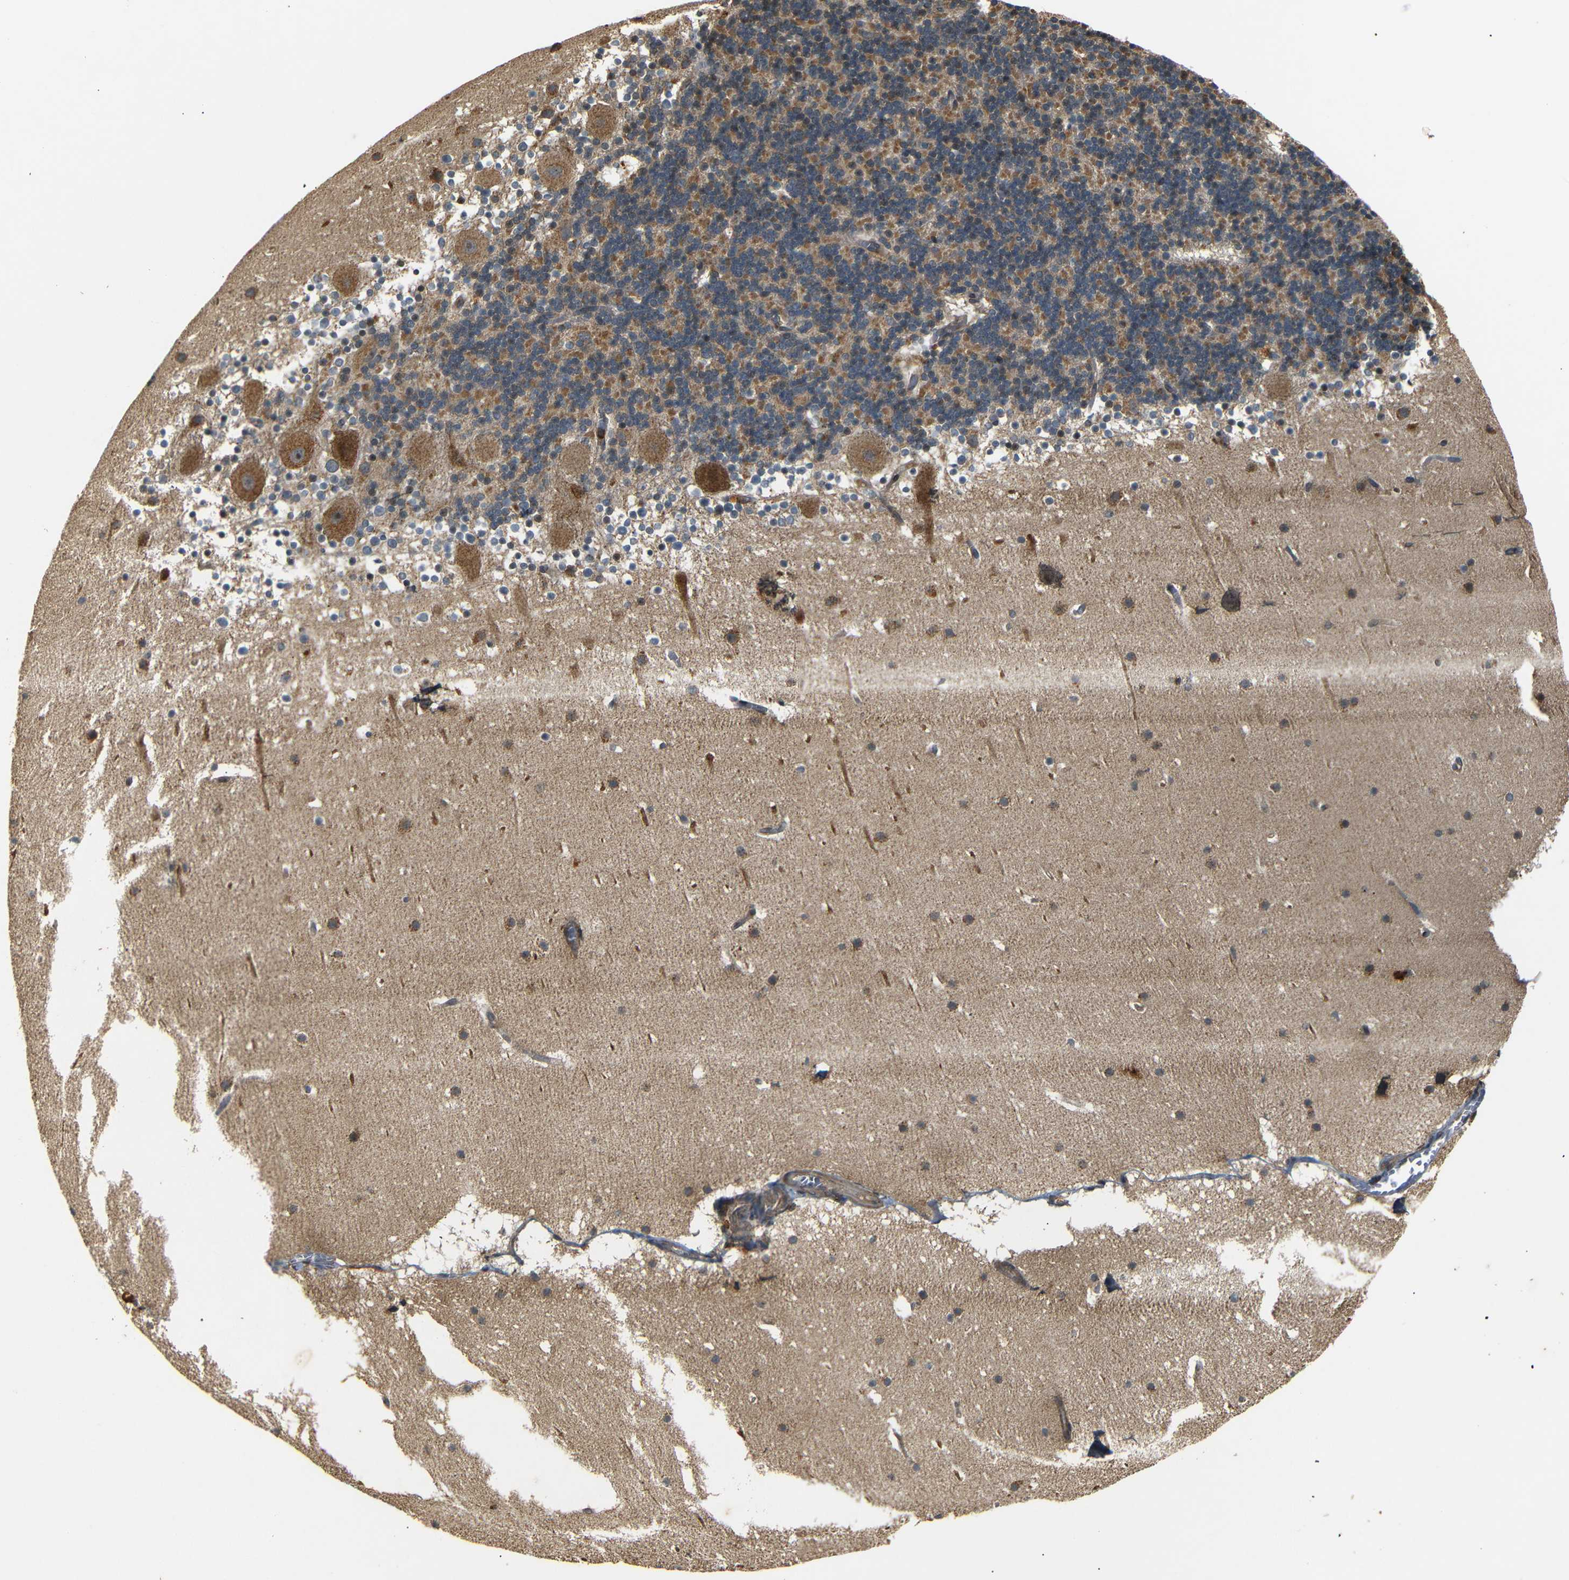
{"staining": {"intensity": "moderate", "quantity": ">75%", "location": "cytoplasmic/membranous"}, "tissue": "cerebellum", "cell_type": "Cells in granular layer", "image_type": "normal", "snomed": [{"axis": "morphology", "description": "Normal tissue, NOS"}, {"axis": "topography", "description": "Cerebellum"}], "caption": "Brown immunohistochemical staining in normal human cerebellum demonstrates moderate cytoplasmic/membranous staining in about >75% of cells in granular layer.", "gene": "TANK", "patient": {"sex": "male", "age": 45}}